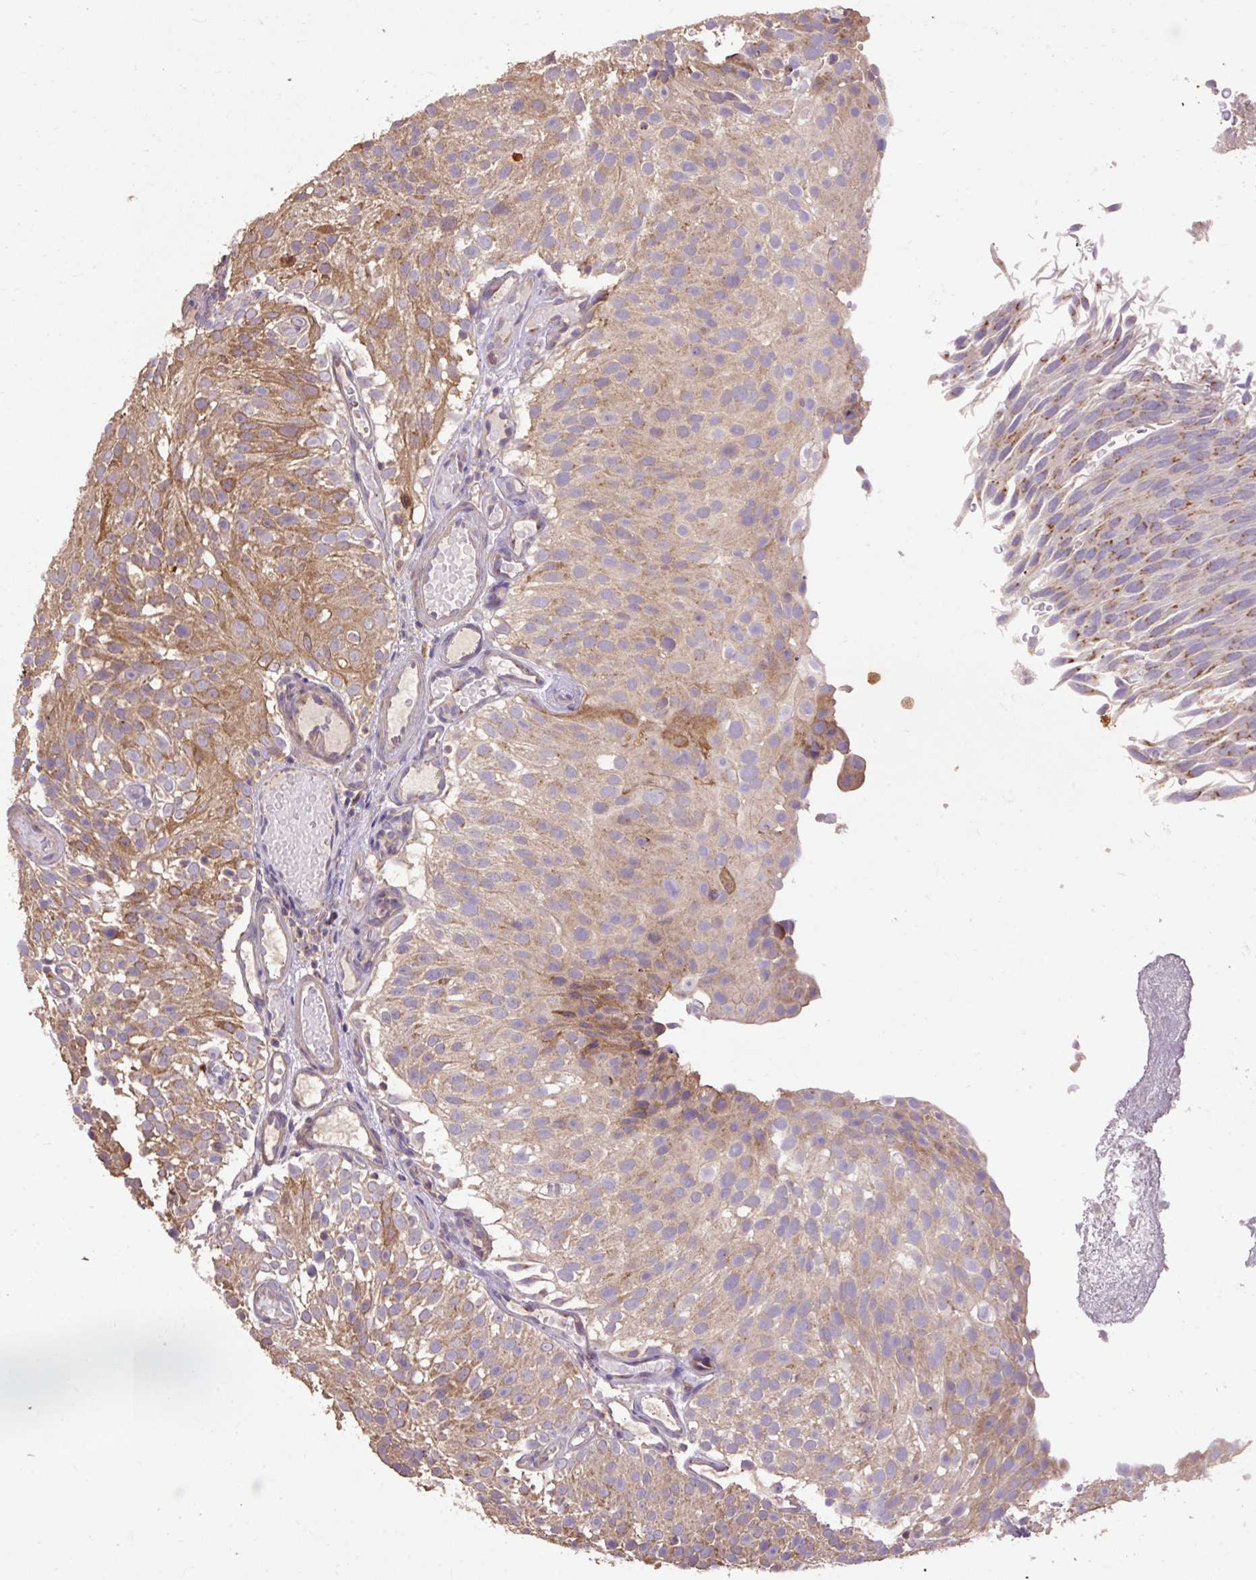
{"staining": {"intensity": "moderate", "quantity": "25%-75%", "location": "cytoplasmic/membranous"}, "tissue": "urothelial cancer", "cell_type": "Tumor cells", "image_type": "cancer", "snomed": [{"axis": "morphology", "description": "Urothelial carcinoma, Low grade"}, {"axis": "topography", "description": "Urinary bladder"}], "caption": "Tumor cells exhibit medium levels of moderate cytoplasmic/membranous positivity in approximately 25%-75% of cells in urothelial cancer.", "gene": "ABR", "patient": {"sex": "male", "age": 78}}